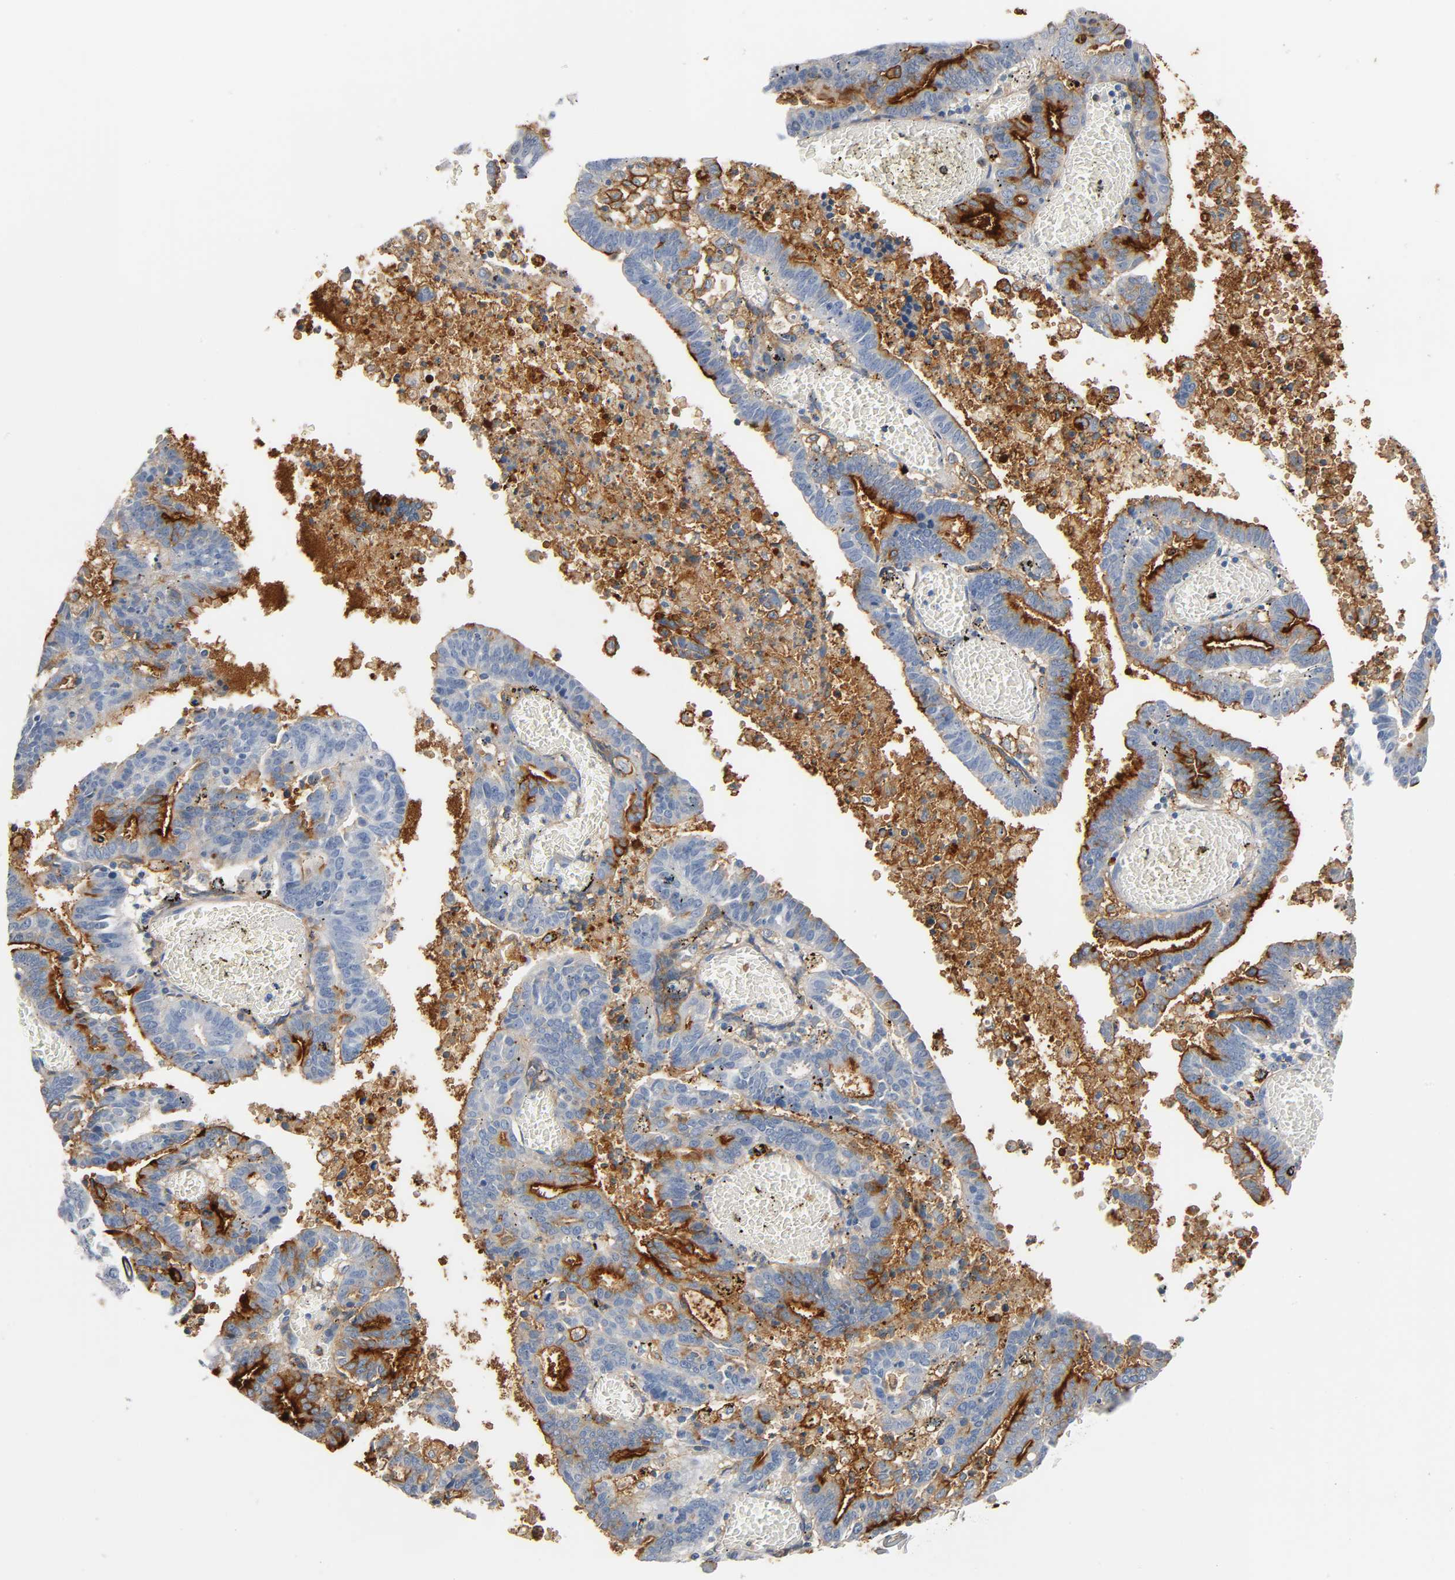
{"staining": {"intensity": "strong", "quantity": "<25%", "location": "cytoplasmic/membranous"}, "tissue": "endometrial cancer", "cell_type": "Tumor cells", "image_type": "cancer", "snomed": [{"axis": "morphology", "description": "Adenocarcinoma, NOS"}, {"axis": "topography", "description": "Uterus"}], "caption": "Protein expression analysis of endometrial cancer (adenocarcinoma) shows strong cytoplasmic/membranous expression in approximately <25% of tumor cells. (brown staining indicates protein expression, while blue staining denotes nuclei).", "gene": "ANPEP", "patient": {"sex": "female", "age": 83}}